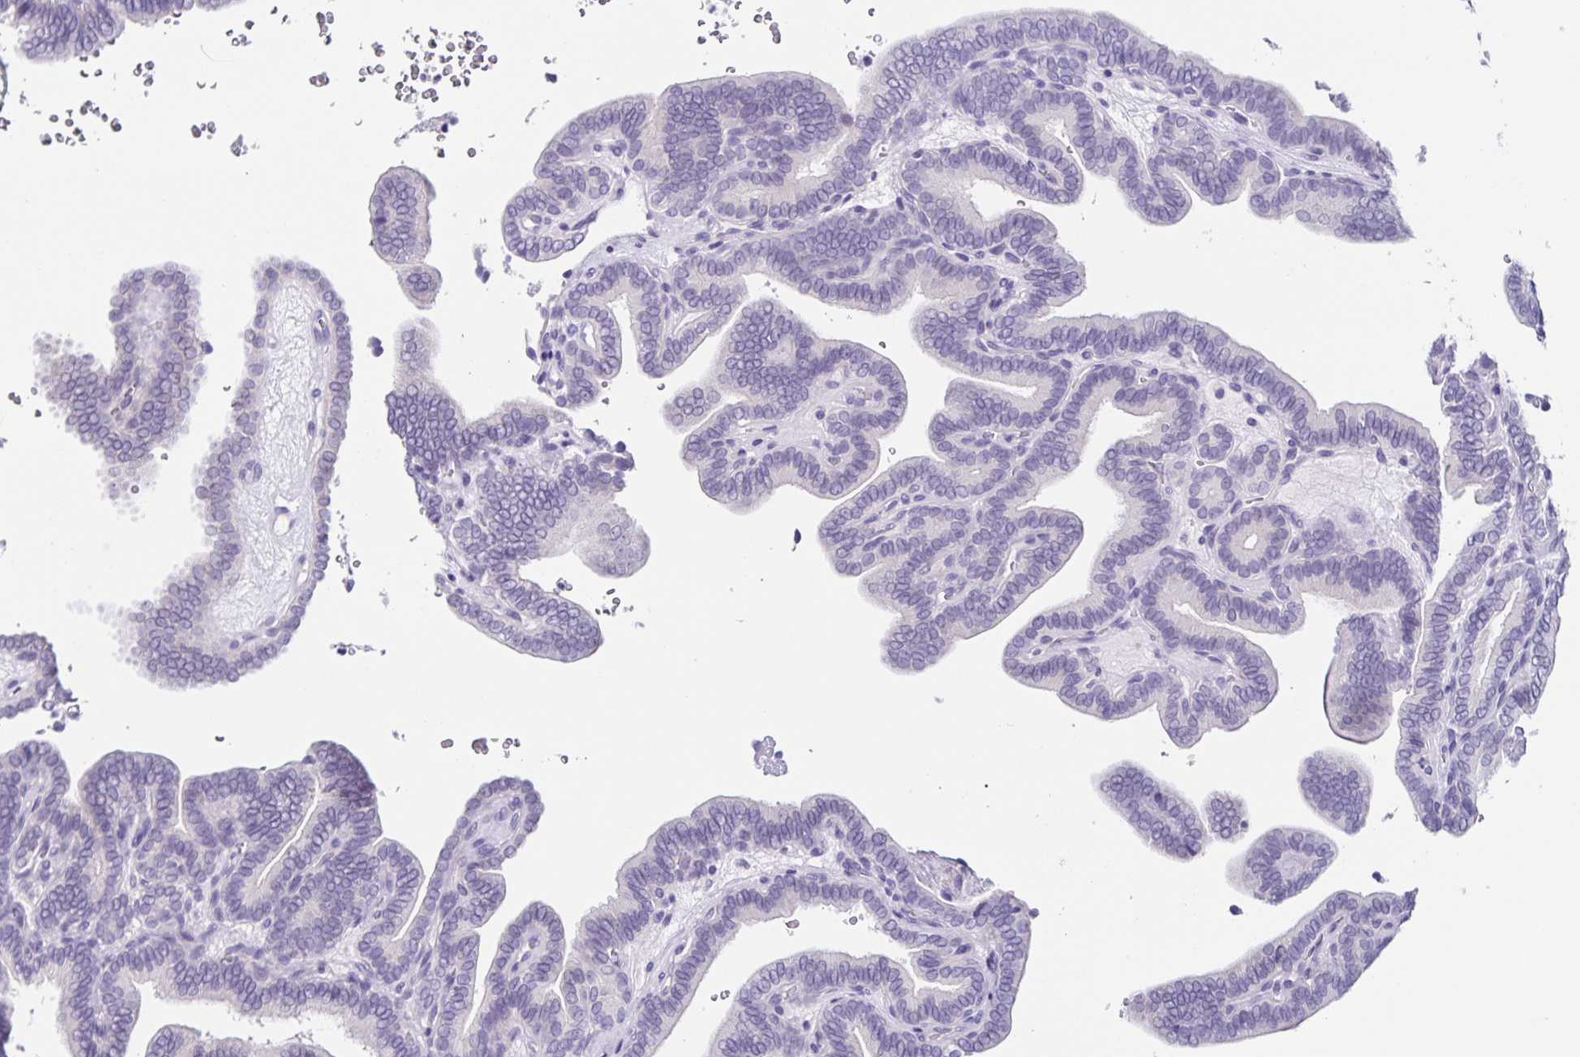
{"staining": {"intensity": "negative", "quantity": "none", "location": "none"}, "tissue": "thyroid cancer", "cell_type": "Tumor cells", "image_type": "cancer", "snomed": [{"axis": "morphology", "description": "Papillary adenocarcinoma, NOS"}, {"axis": "topography", "description": "Thyroid gland"}], "caption": "Papillary adenocarcinoma (thyroid) was stained to show a protein in brown. There is no significant expression in tumor cells. The staining was performed using DAB to visualize the protein expression in brown, while the nuclei were stained in blue with hematoxylin (Magnification: 20x).", "gene": "SLC12A3", "patient": {"sex": "female", "age": 21}}